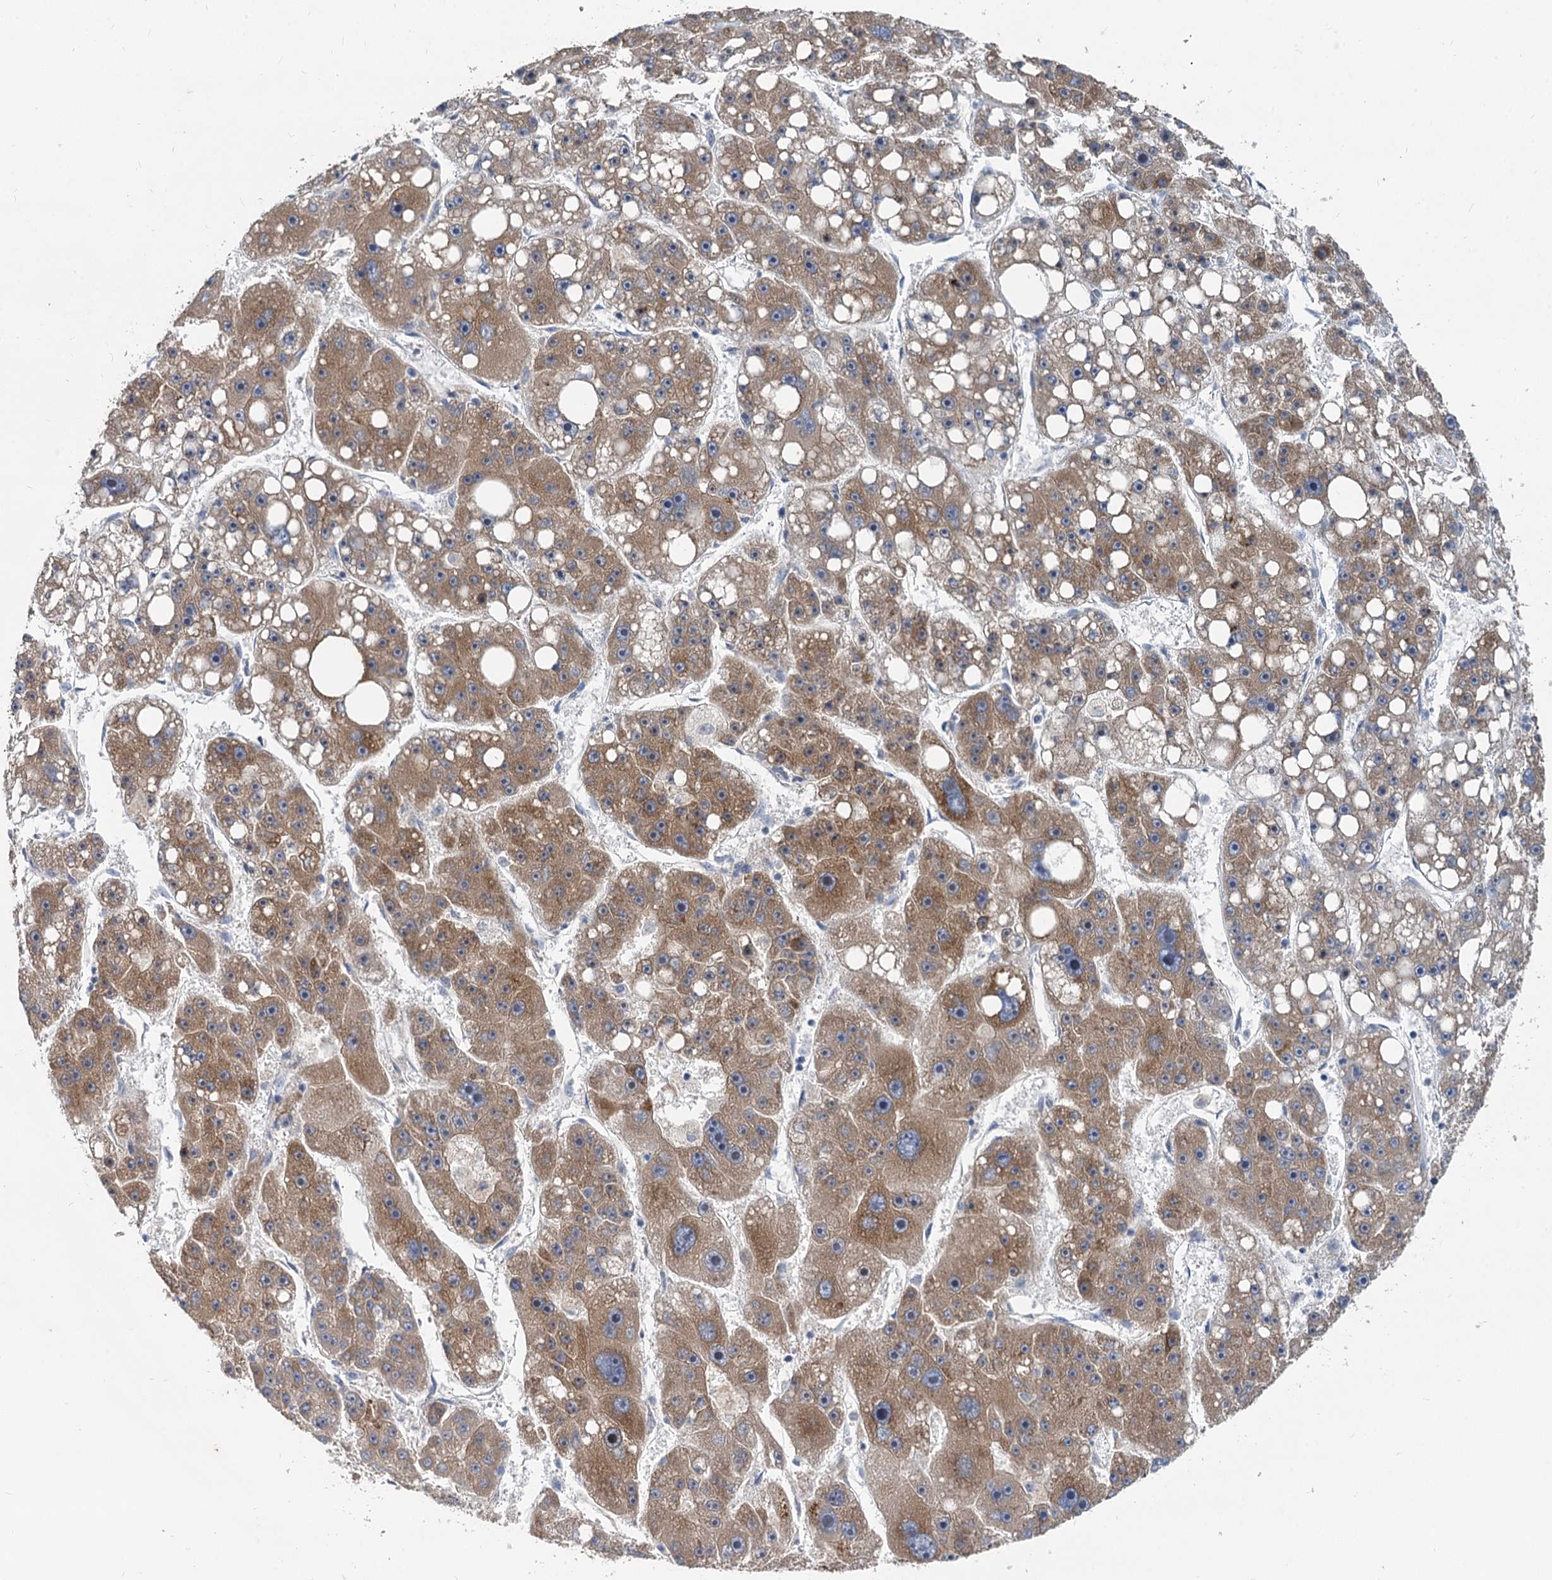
{"staining": {"intensity": "moderate", "quantity": ">75%", "location": "cytoplasmic/membranous"}, "tissue": "liver cancer", "cell_type": "Tumor cells", "image_type": "cancer", "snomed": [{"axis": "morphology", "description": "Carcinoma, Hepatocellular, NOS"}, {"axis": "topography", "description": "Liver"}], "caption": "The histopathology image demonstrates staining of hepatocellular carcinoma (liver), revealing moderate cytoplasmic/membranous protein expression (brown color) within tumor cells.", "gene": "EIF2B2", "patient": {"sex": "female", "age": 61}}